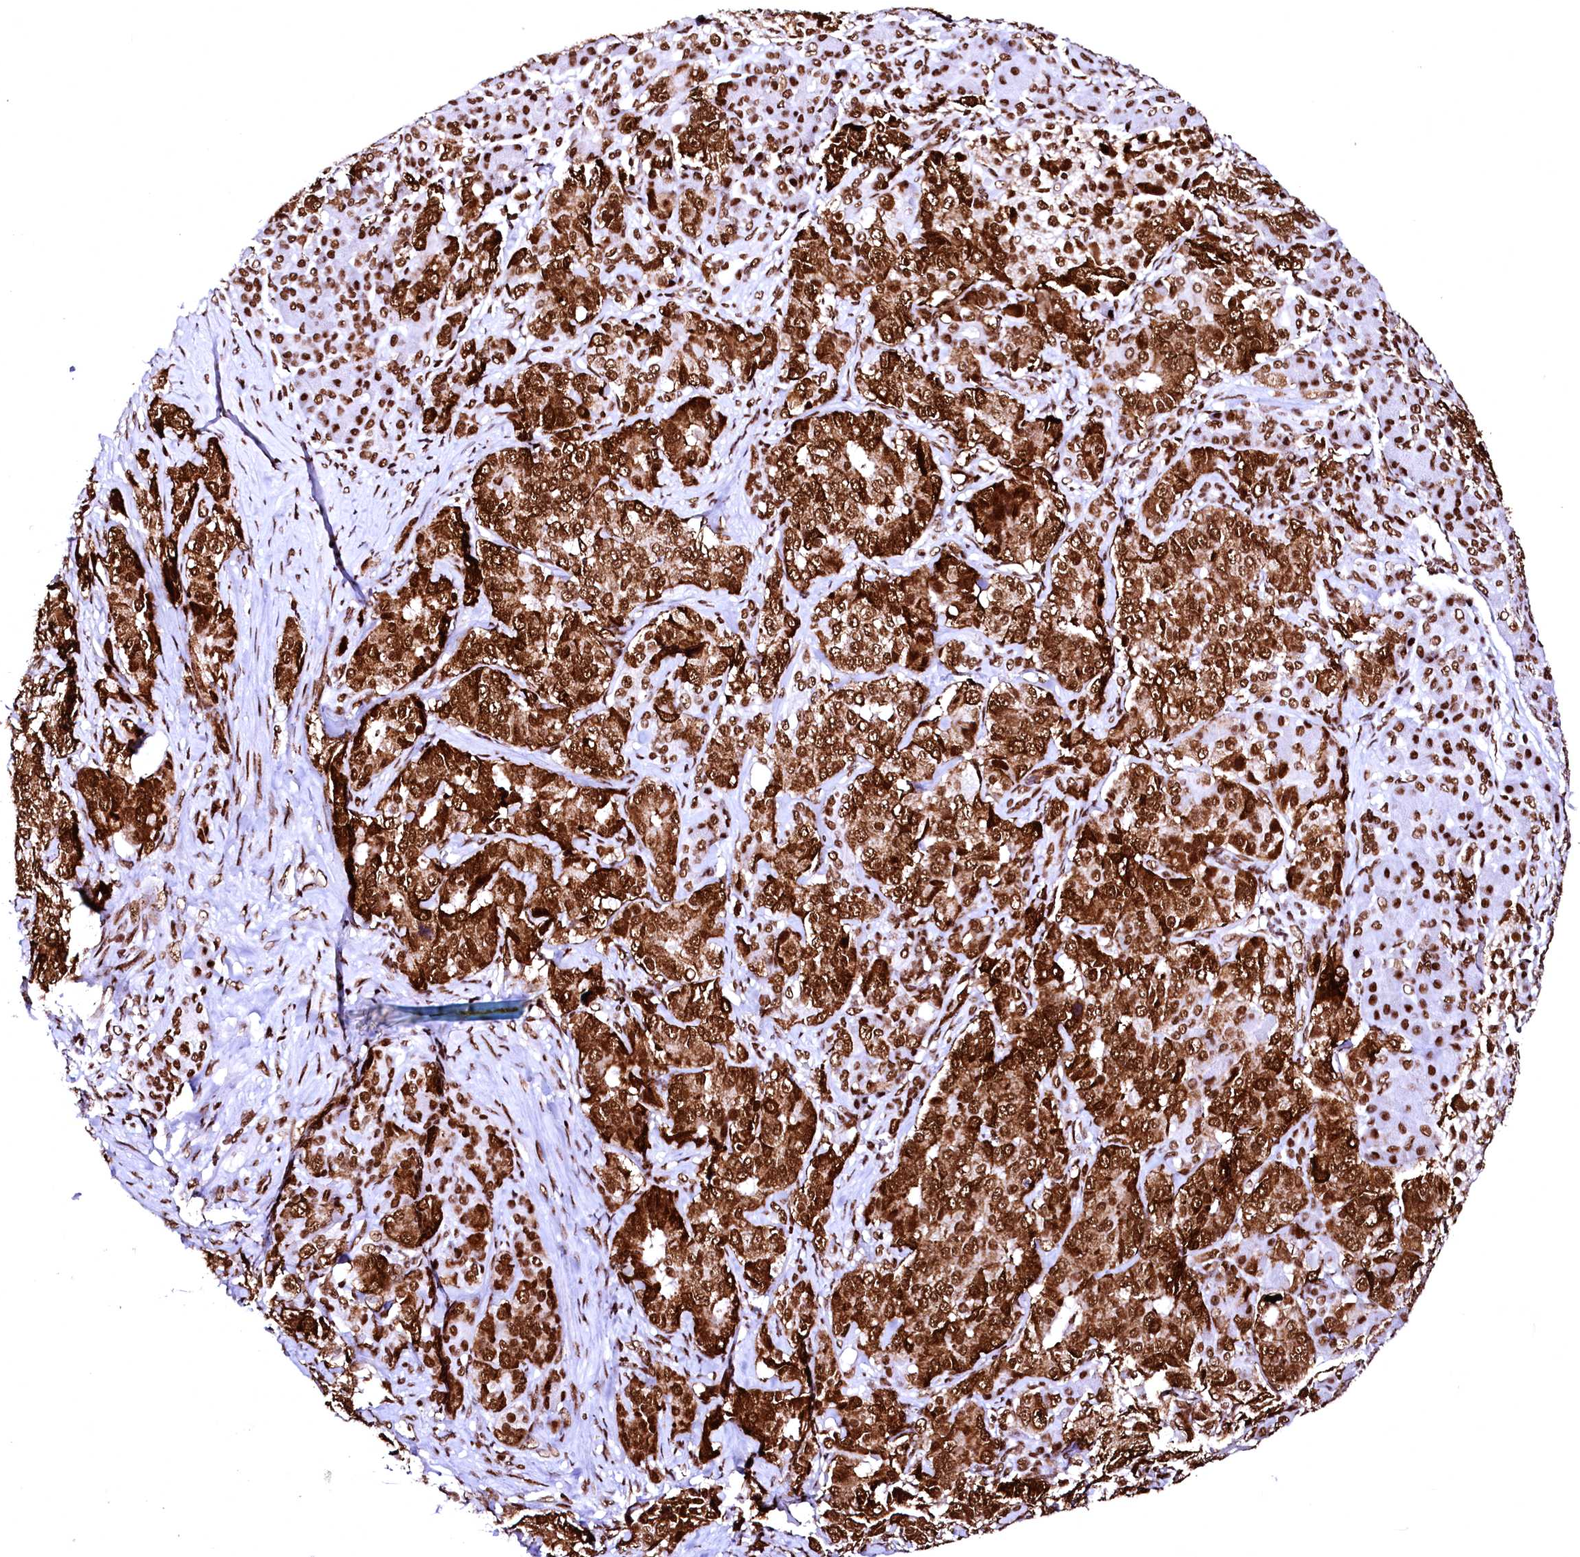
{"staining": {"intensity": "strong", "quantity": ">75%", "location": "cytoplasmic/membranous,nuclear"}, "tissue": "pancreatic cancer", "cell_type": "Tumor cells", "image_type": "cancer", "snomed": [{"axis": "morphology", "description": "Adenocarcinoma, NOS"}, {"axis": "topography", "description": "Pancreas"}], "caption": "About >75% of tumor cells in pancreatic cancer (adenocarcinoma) reveal strong cytoplasmic/membranous and nuclear protein expression as visualized by brown immunohistochemical staining.", "gene": "CPSF6", "patient": {"sex": "female", "age": 74}}